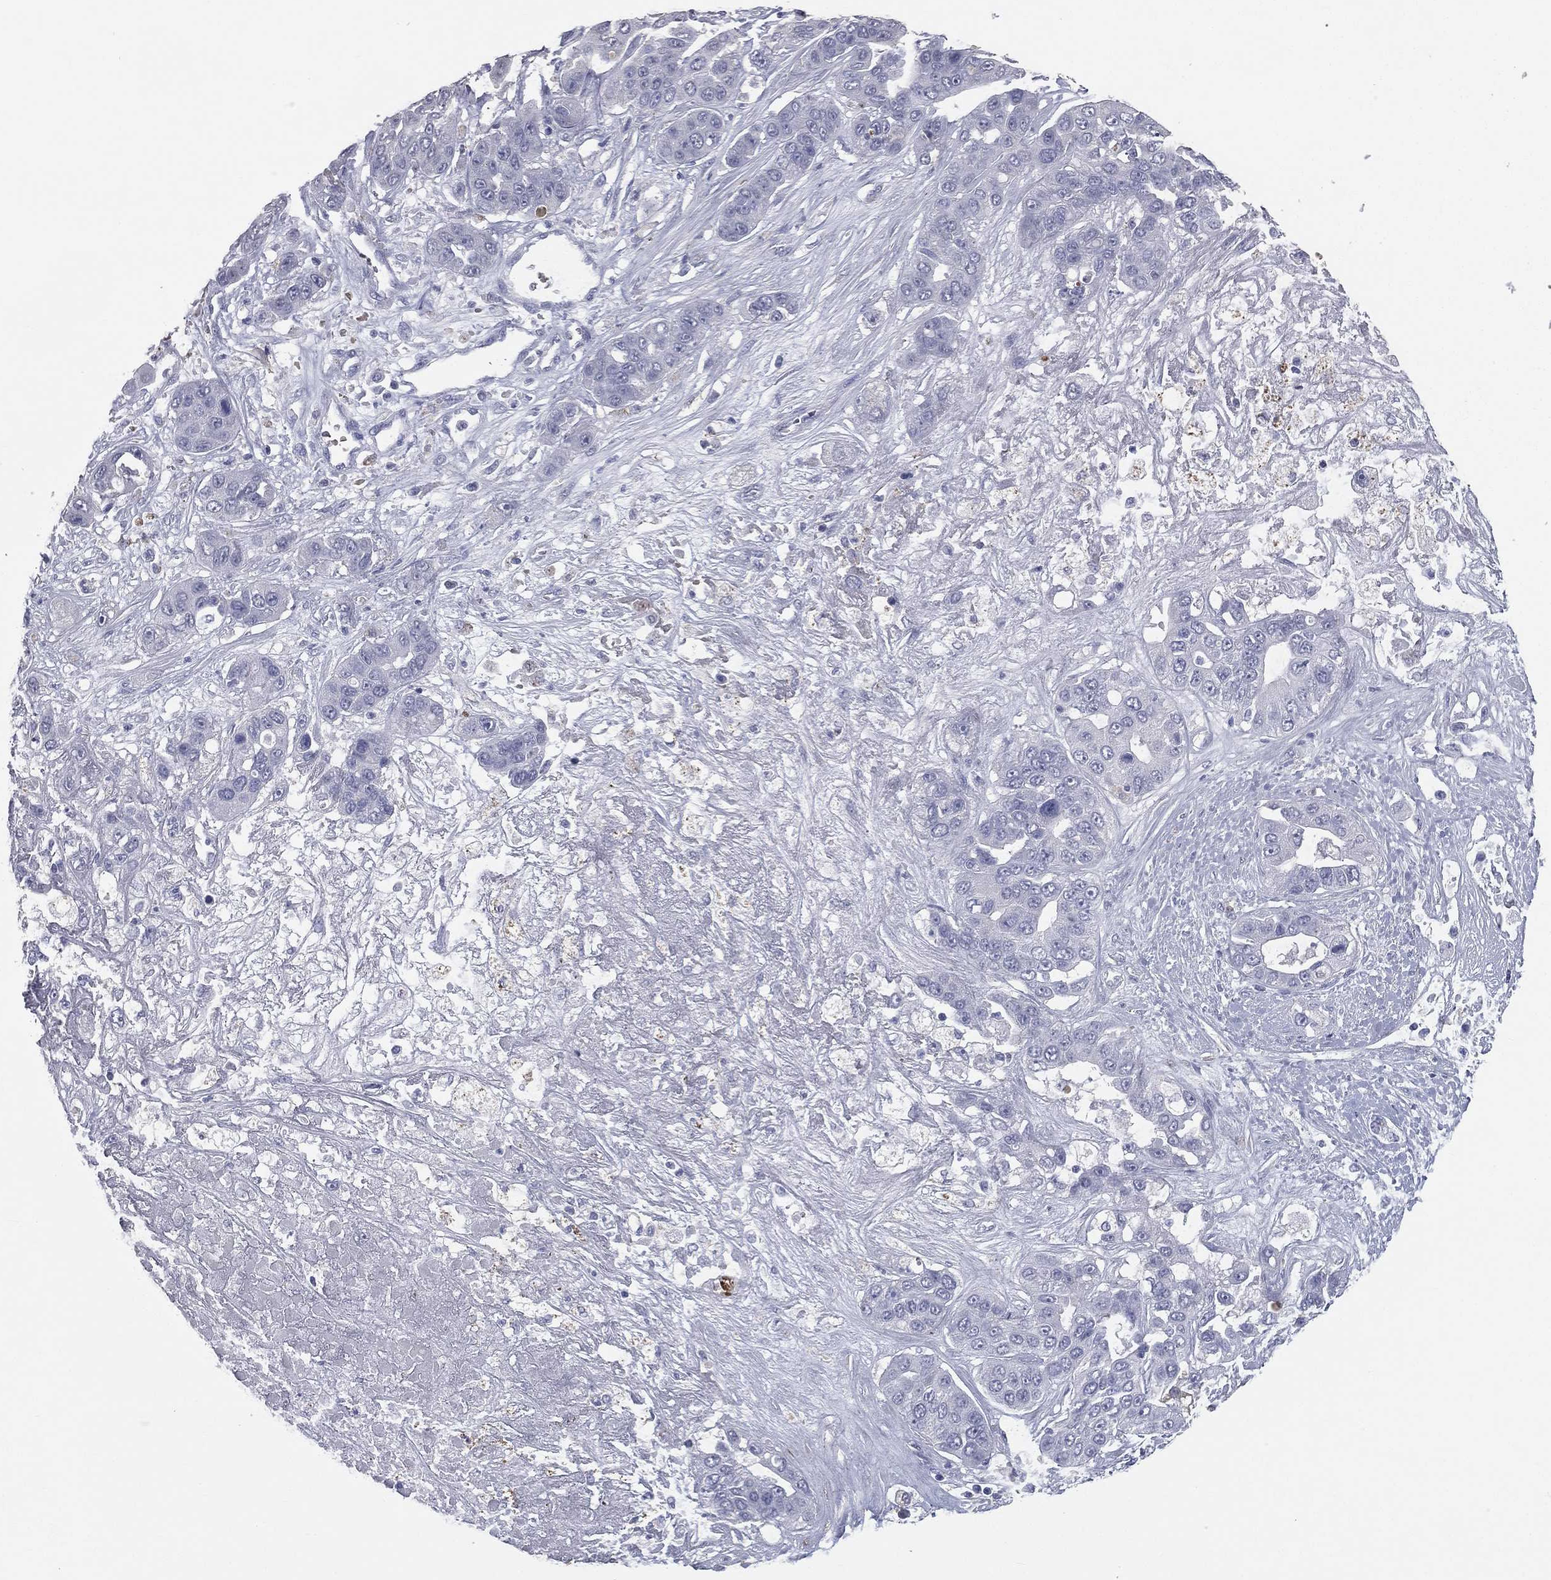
{"staining": {"intensity": "negative", "quantity": "none", "location": "none"}, "tissue": "liver cancer", "cell_type": "Tumor cells", "image_type": "cancer", "snomed": [{"axis": "morphology", "description": "Cholangiocarcinoma"}, {"axis": "topography", "description": "Liver"}], "caption": "IHC micrograph of neoplastic tissue: human cholangiocarcinoma (liver) stained with DAB shows no significant protein expression in tumor cells. Brightfield microscopy of immunohistochemistry (IHC) stained with DAB (3,3'-diaminobenzidine) (brown) and hematoxylin (blue), captured at high magnification.", "gene": "ESX1", "patient": {"sex": "female", "age": 52}}